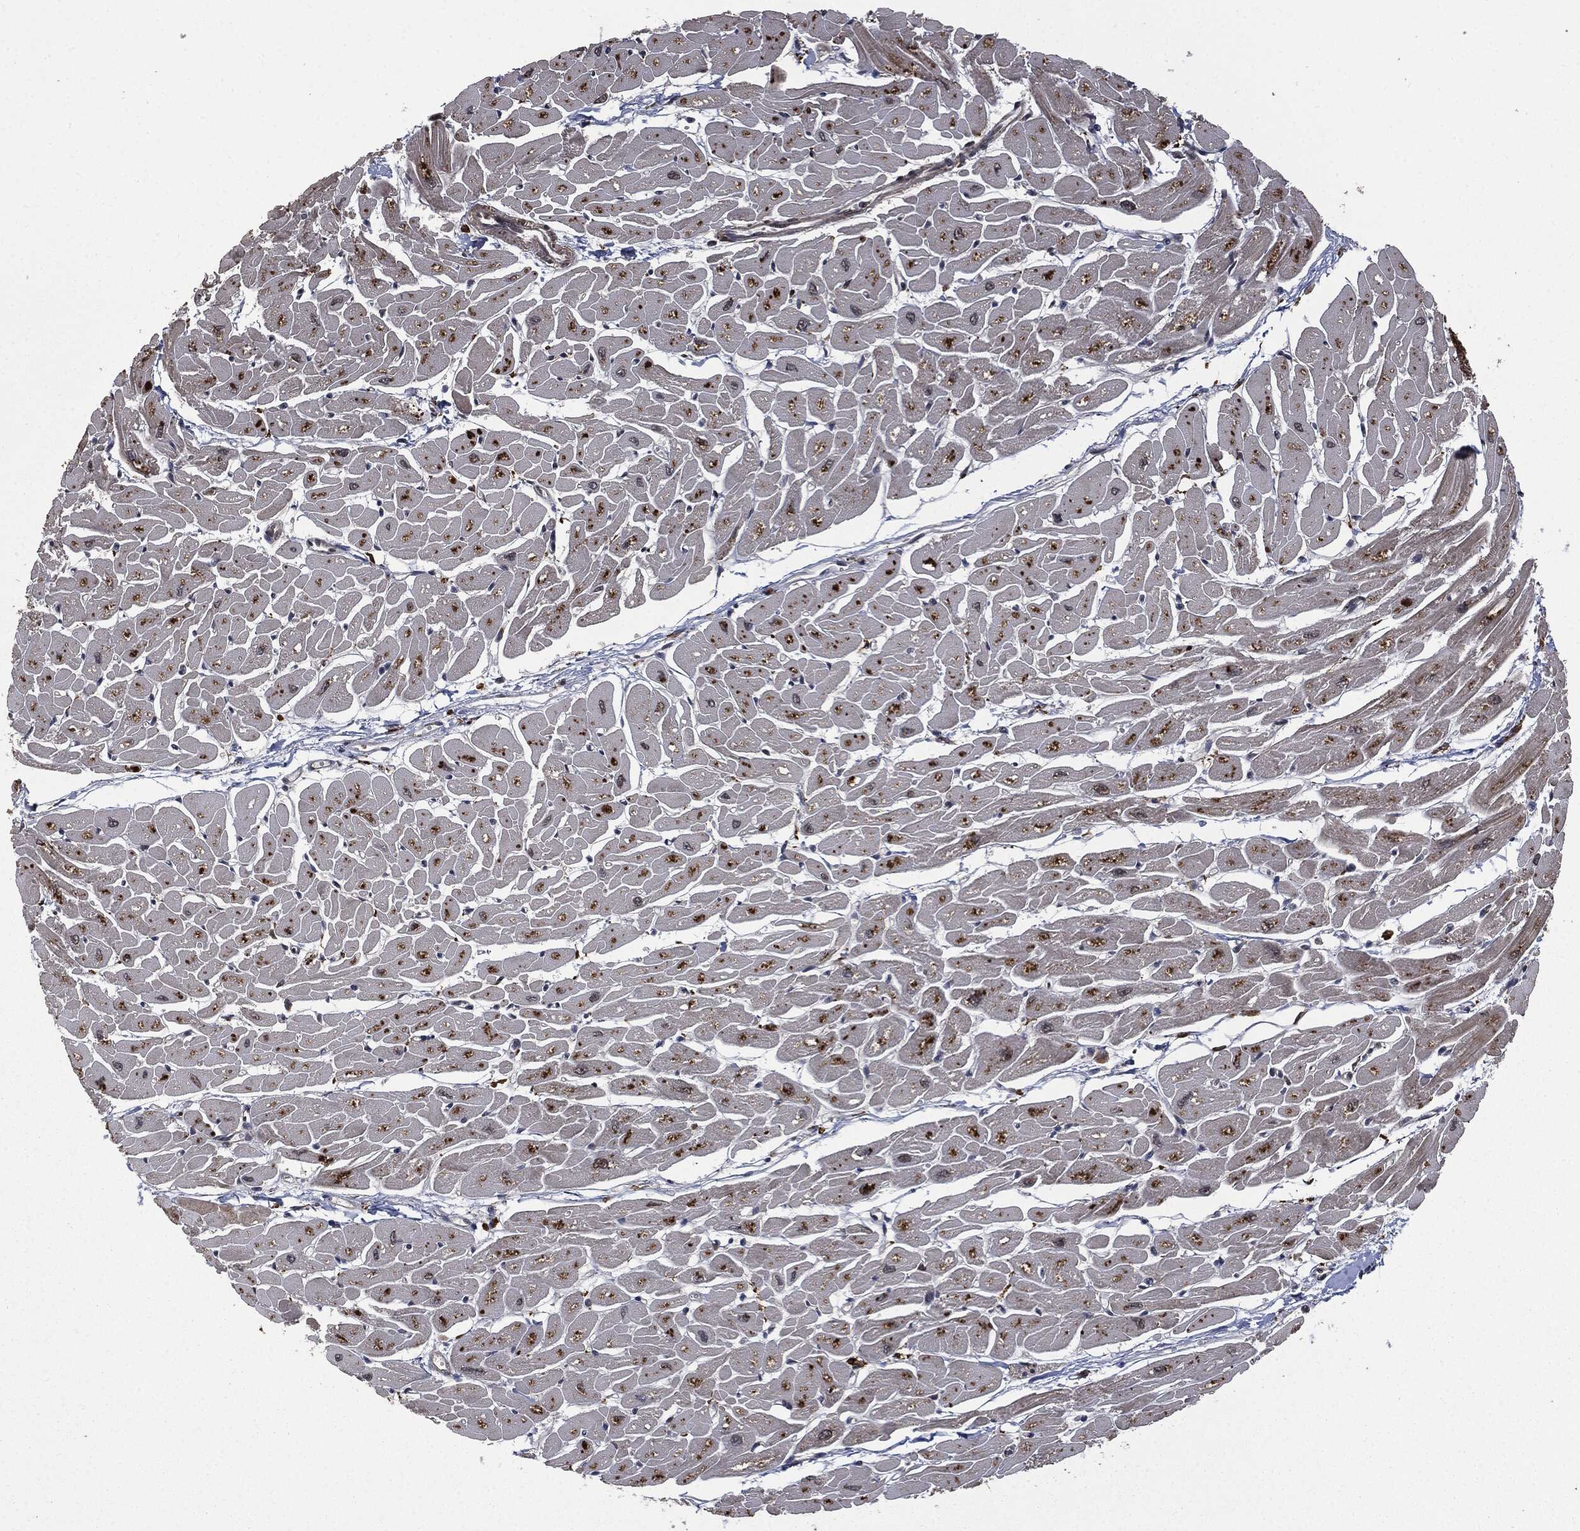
{"staining": {"intensity": "moderate", "quantity": "25%-75%", "location": "cytoplasmic/membranous"}, "tissue": "heart muscle", "cell_type": "Cardiomyocytes", "image_type": "normal", "snomed": [{"axis": "morphology", "description": "Normal tissue, NOS"}, {"axis": "topography", "description": "Heart"}], "caption": "The image displays staining of unremarkable heart muscle, revealing moderate cytoplasmic/membranous protein positivity (brown color) within cardiomyocytes. Nuclei are stained in blue.", "gene": "CRABP2", "patient": {"sex": "male", "age": 57}}